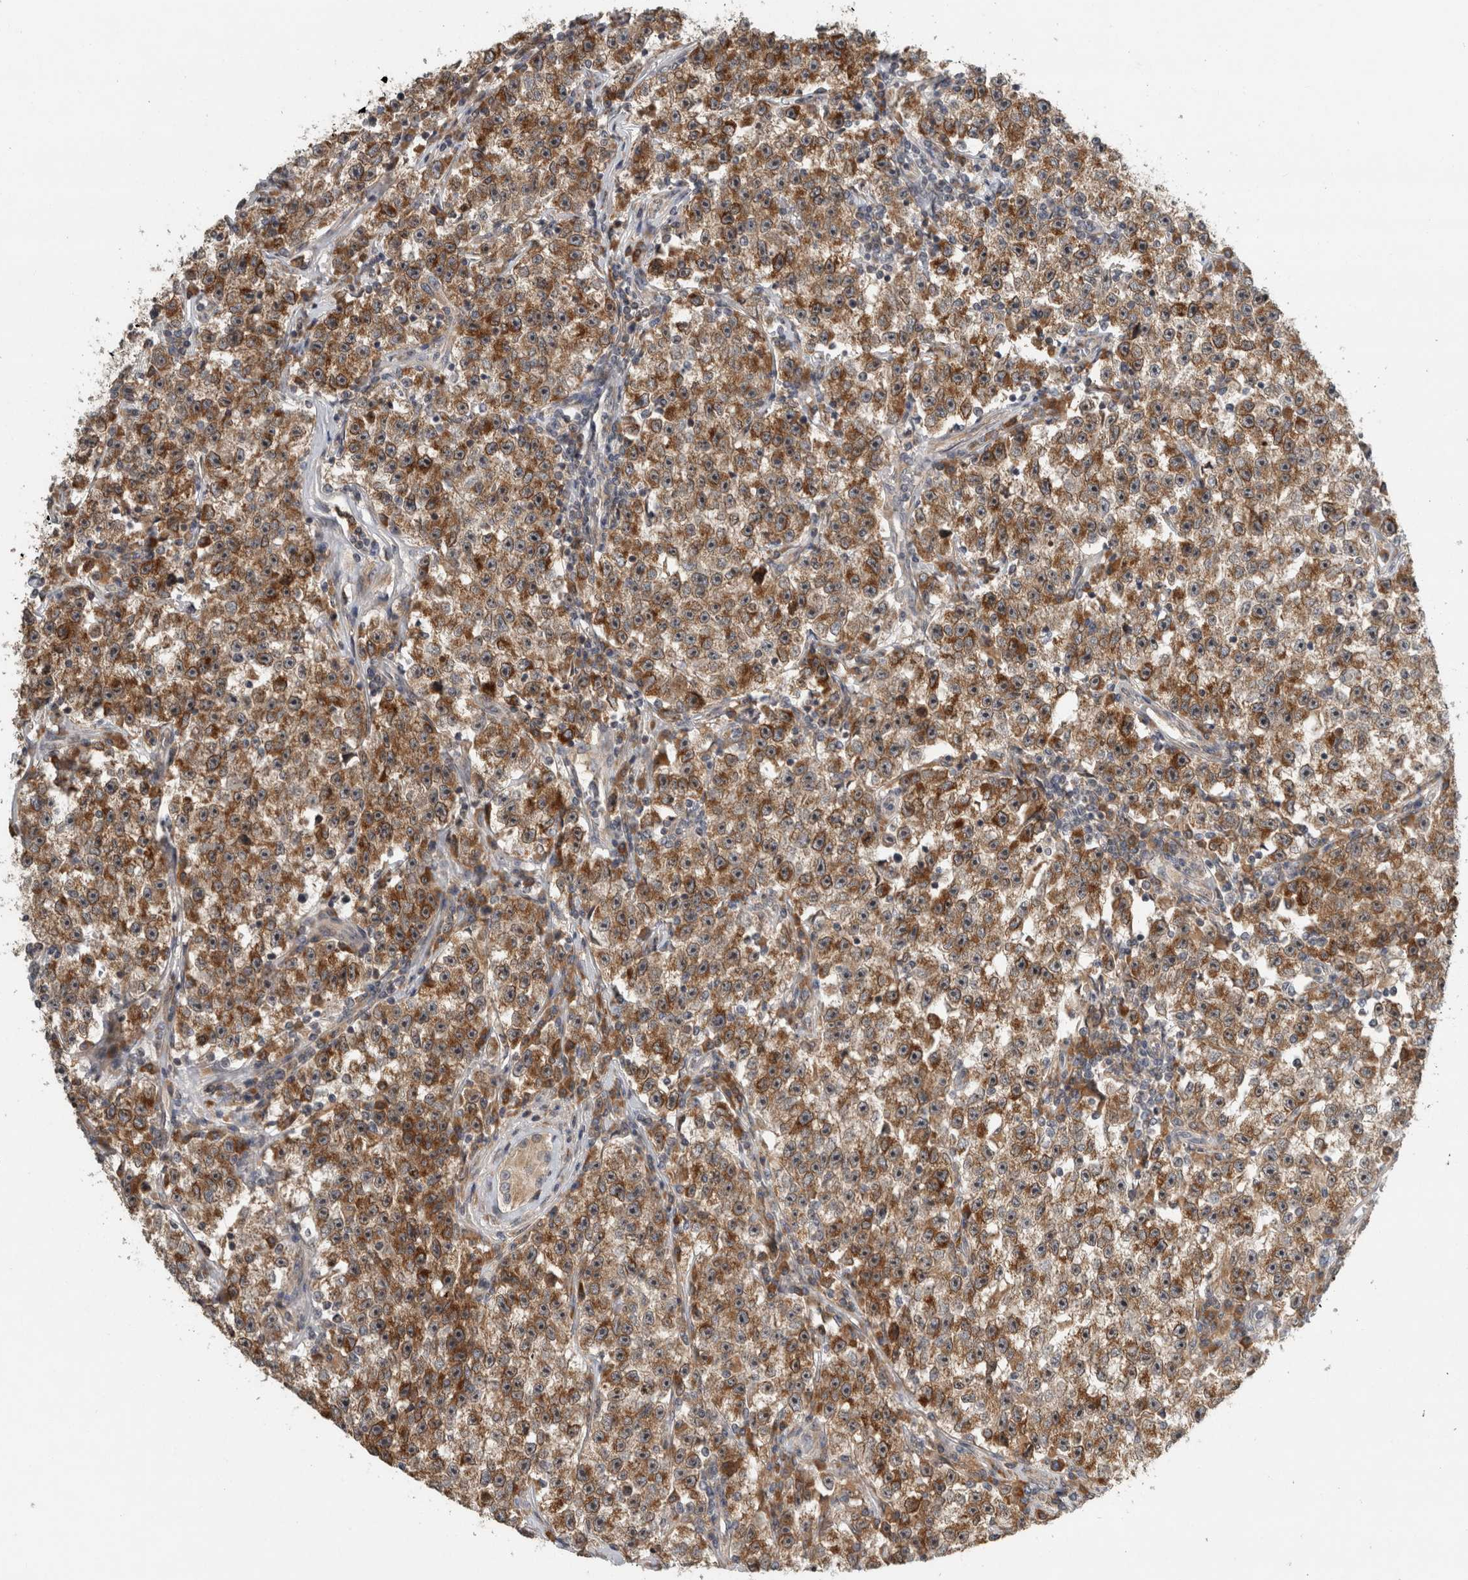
{"staining": {"intensity": "moderate", "quantity": ">75%", "location": "cytoplasmic/membranous,nuclear"}, "tissue": "testis cancer", "cell_type": "Tumor cells", "image_type": "cancer", "snomed": [{"axis": "morphology", "description": "Seminoma, NOS"}, {"axis": "topography", "description": "Testis"}], "caption": "A brown stain labels moderate cytoplasmic/membranous and nuclear expression of a protein in testis seminoma tumor cells.", "gene": "GPR137B", "patient": {"sex": "male", "age": 22}}